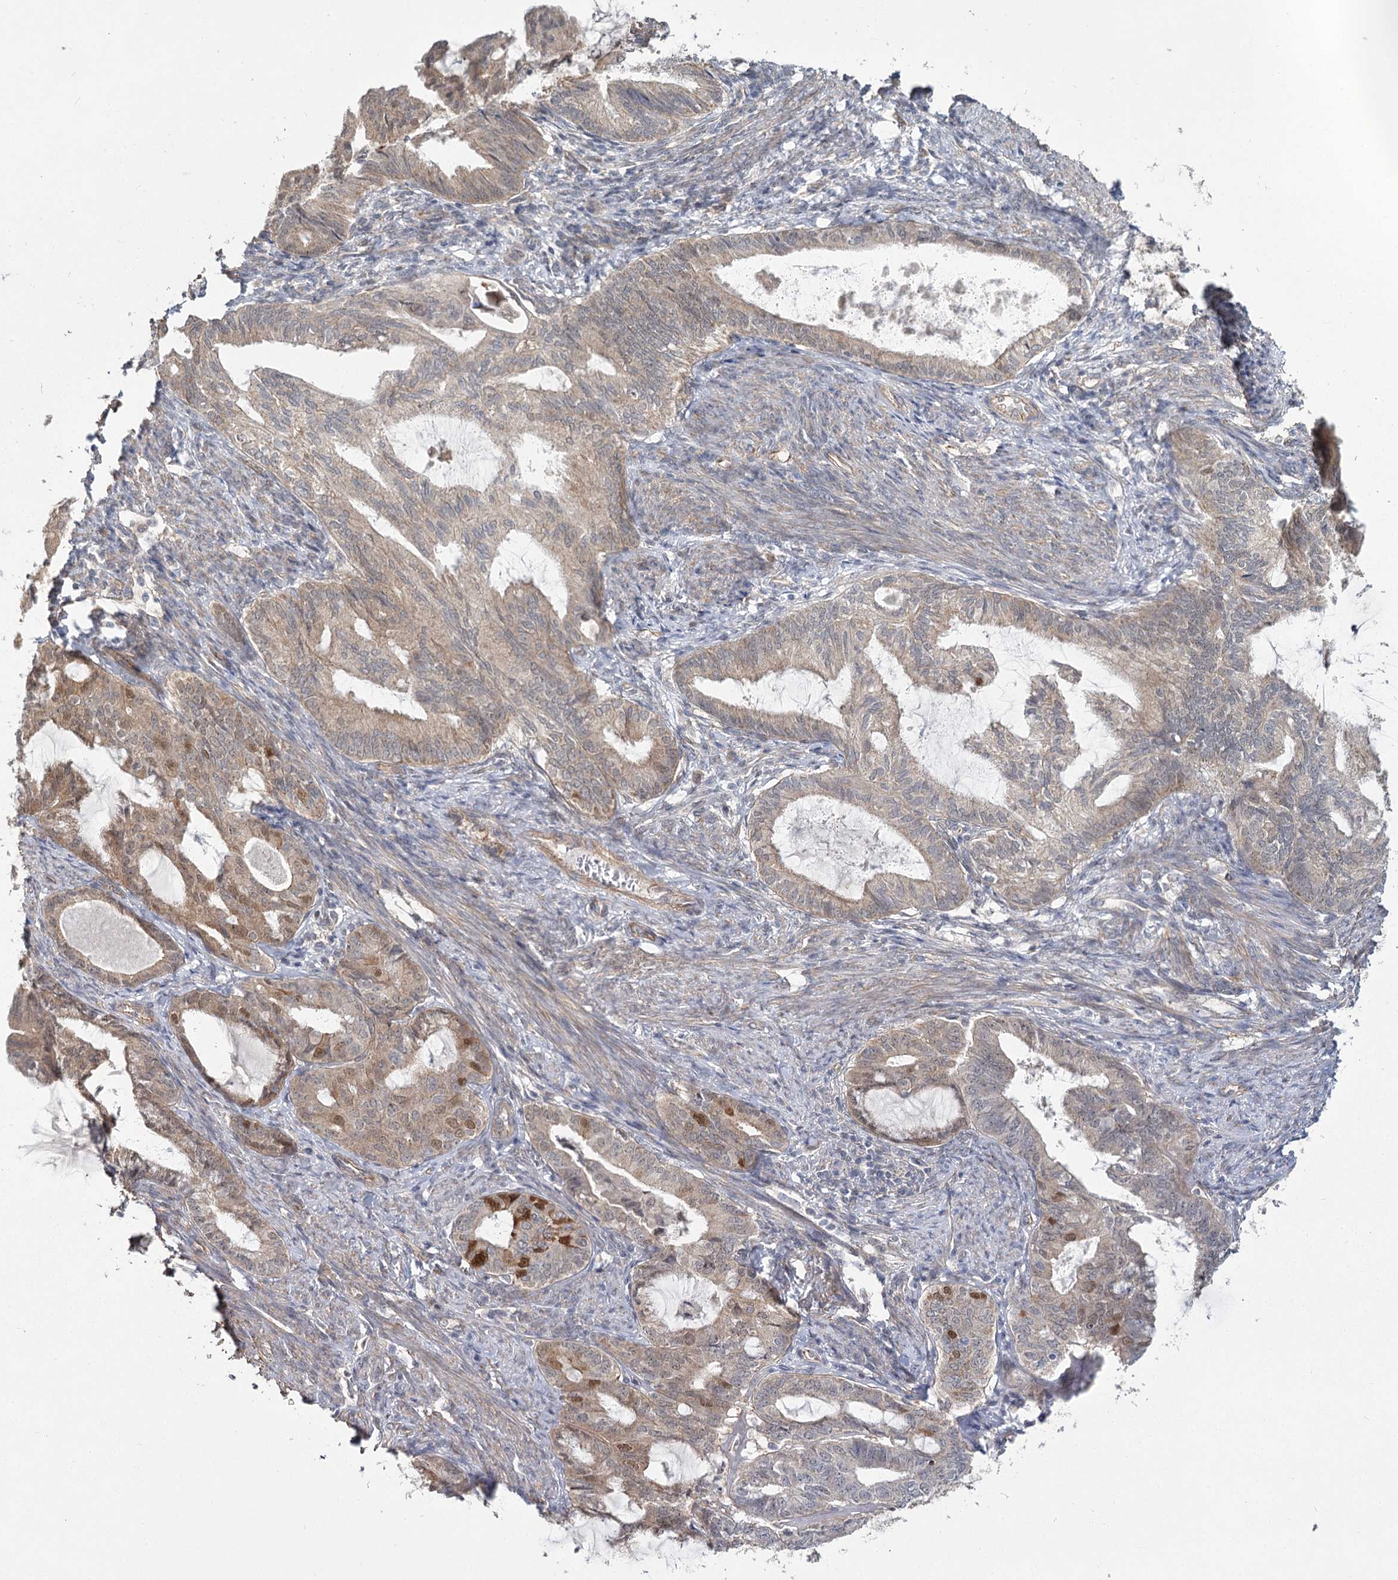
{"staining": {"intensity": "moderate", "quantity": "<25%", "location": "cytoplasmic/membranous,nuclear"}, "tissue": "endometrial cancer", "cell_type": "Tumor cells", "image_type": "cancer", "snomed": [{"axis": "morphology", "description": "Adenocarcinoma, NOS"}, {"axis": "topography", "description": "Endometrium"}], "caption": "The micrograph exhibits immunohistochemical staining of endometrial cancer (adenocarcinoma). There is moderate cytoplasmic/membranous and nuclear positivity is seen in approximately <25% of tumor cells.", "gene": "TBC1D9B", "patient": {"sex": "female", "age": 86}}